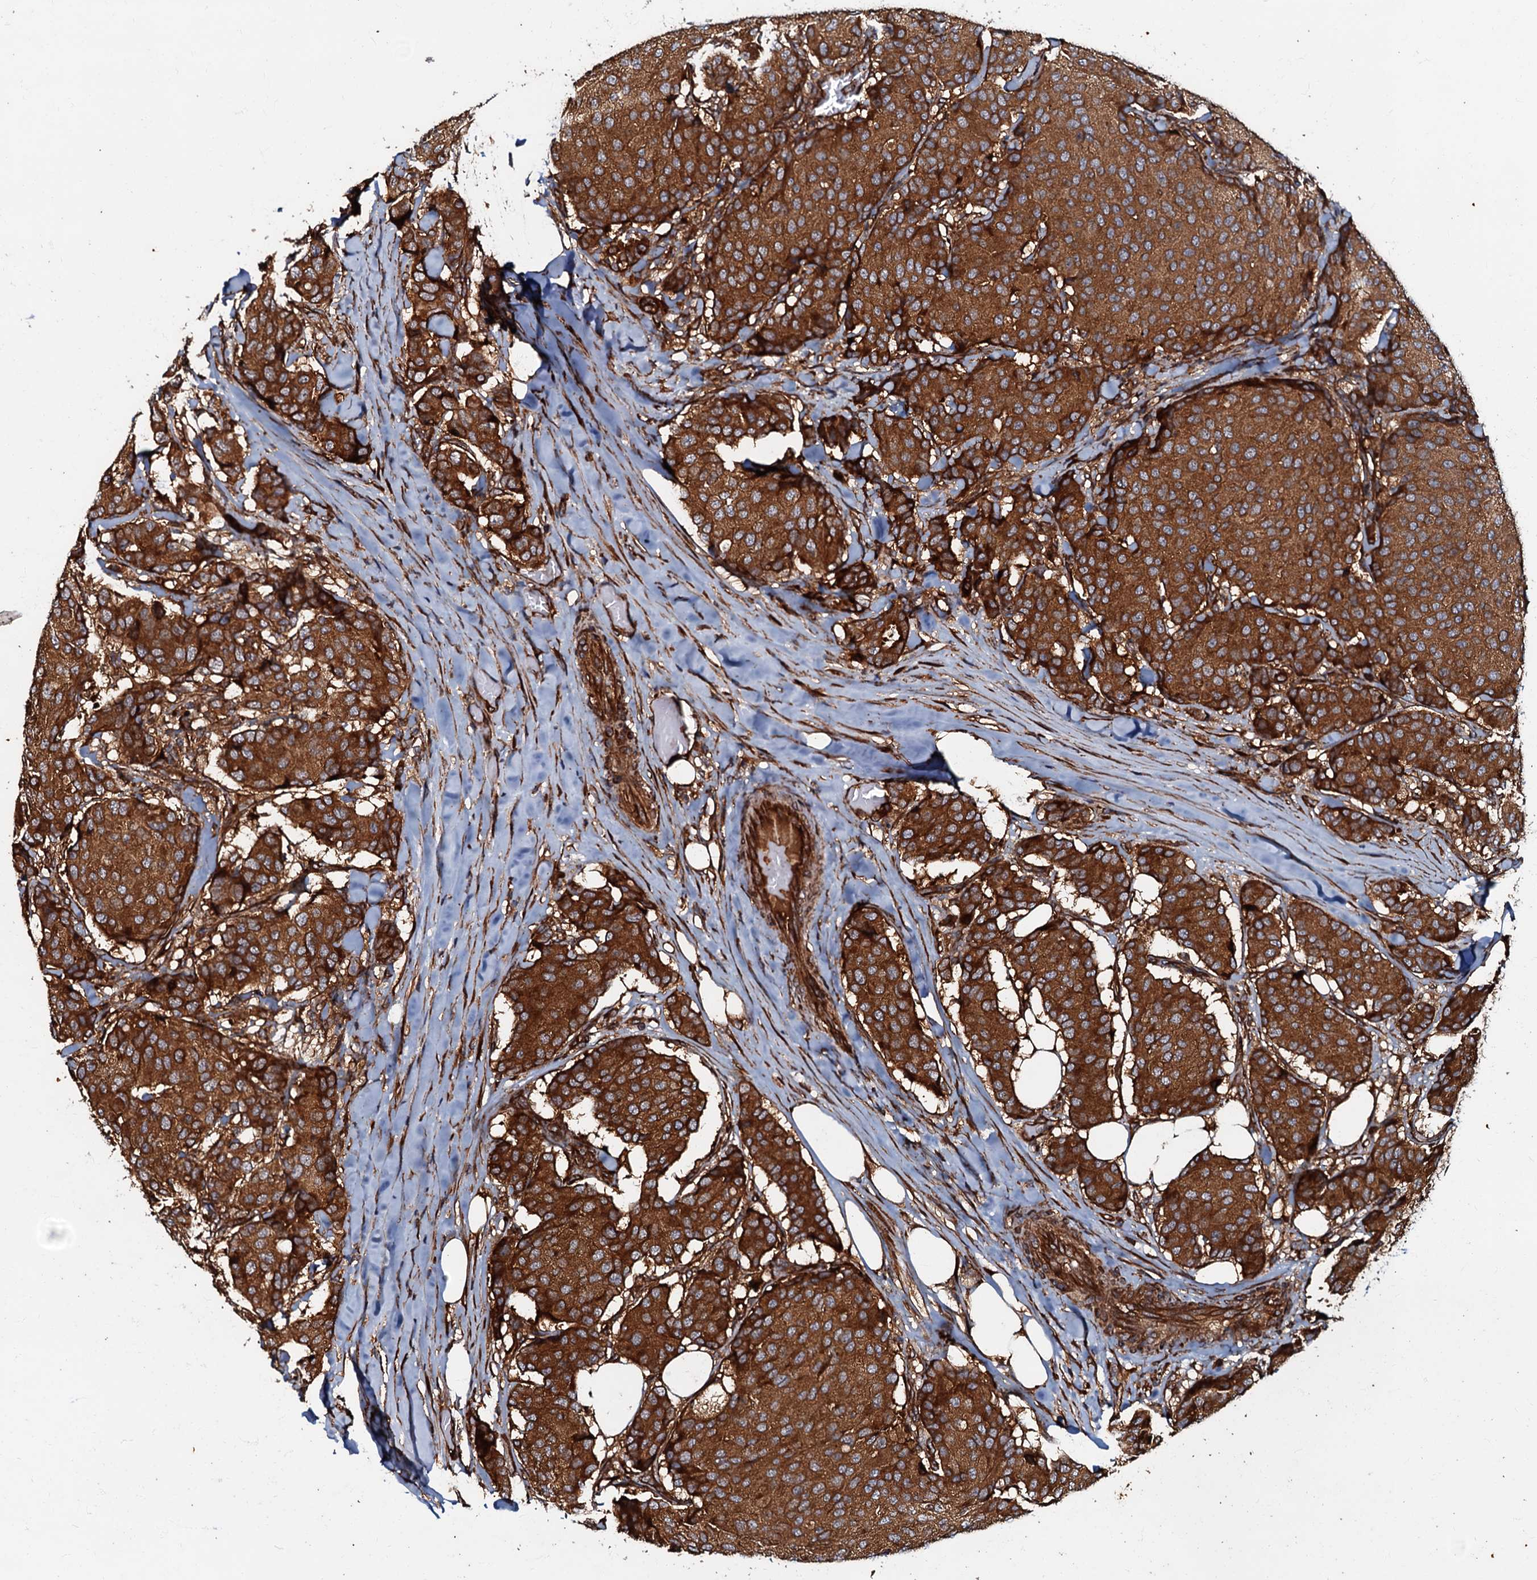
{"staining": {"intensity": "strong", "quantity": ">75%", "location": "cytoplasmic/membranous"}, "tissue": "breast cancer", "cell_type": "Tumor cells", "image_type": "cancer", "snomed": [{"axis": "morphology", "description": "Duct carcinoma"}, {"axis": "topography", "description": "Breast"}], "caption": "Infiltrating ductal carcinoma (breast) stained with IHC exhibits strong cytoplasmic/membranous expression in about >75% of tumor cells.", "gene": "BLOC1S6", "patient": {"sex": "female", "age": 75}}